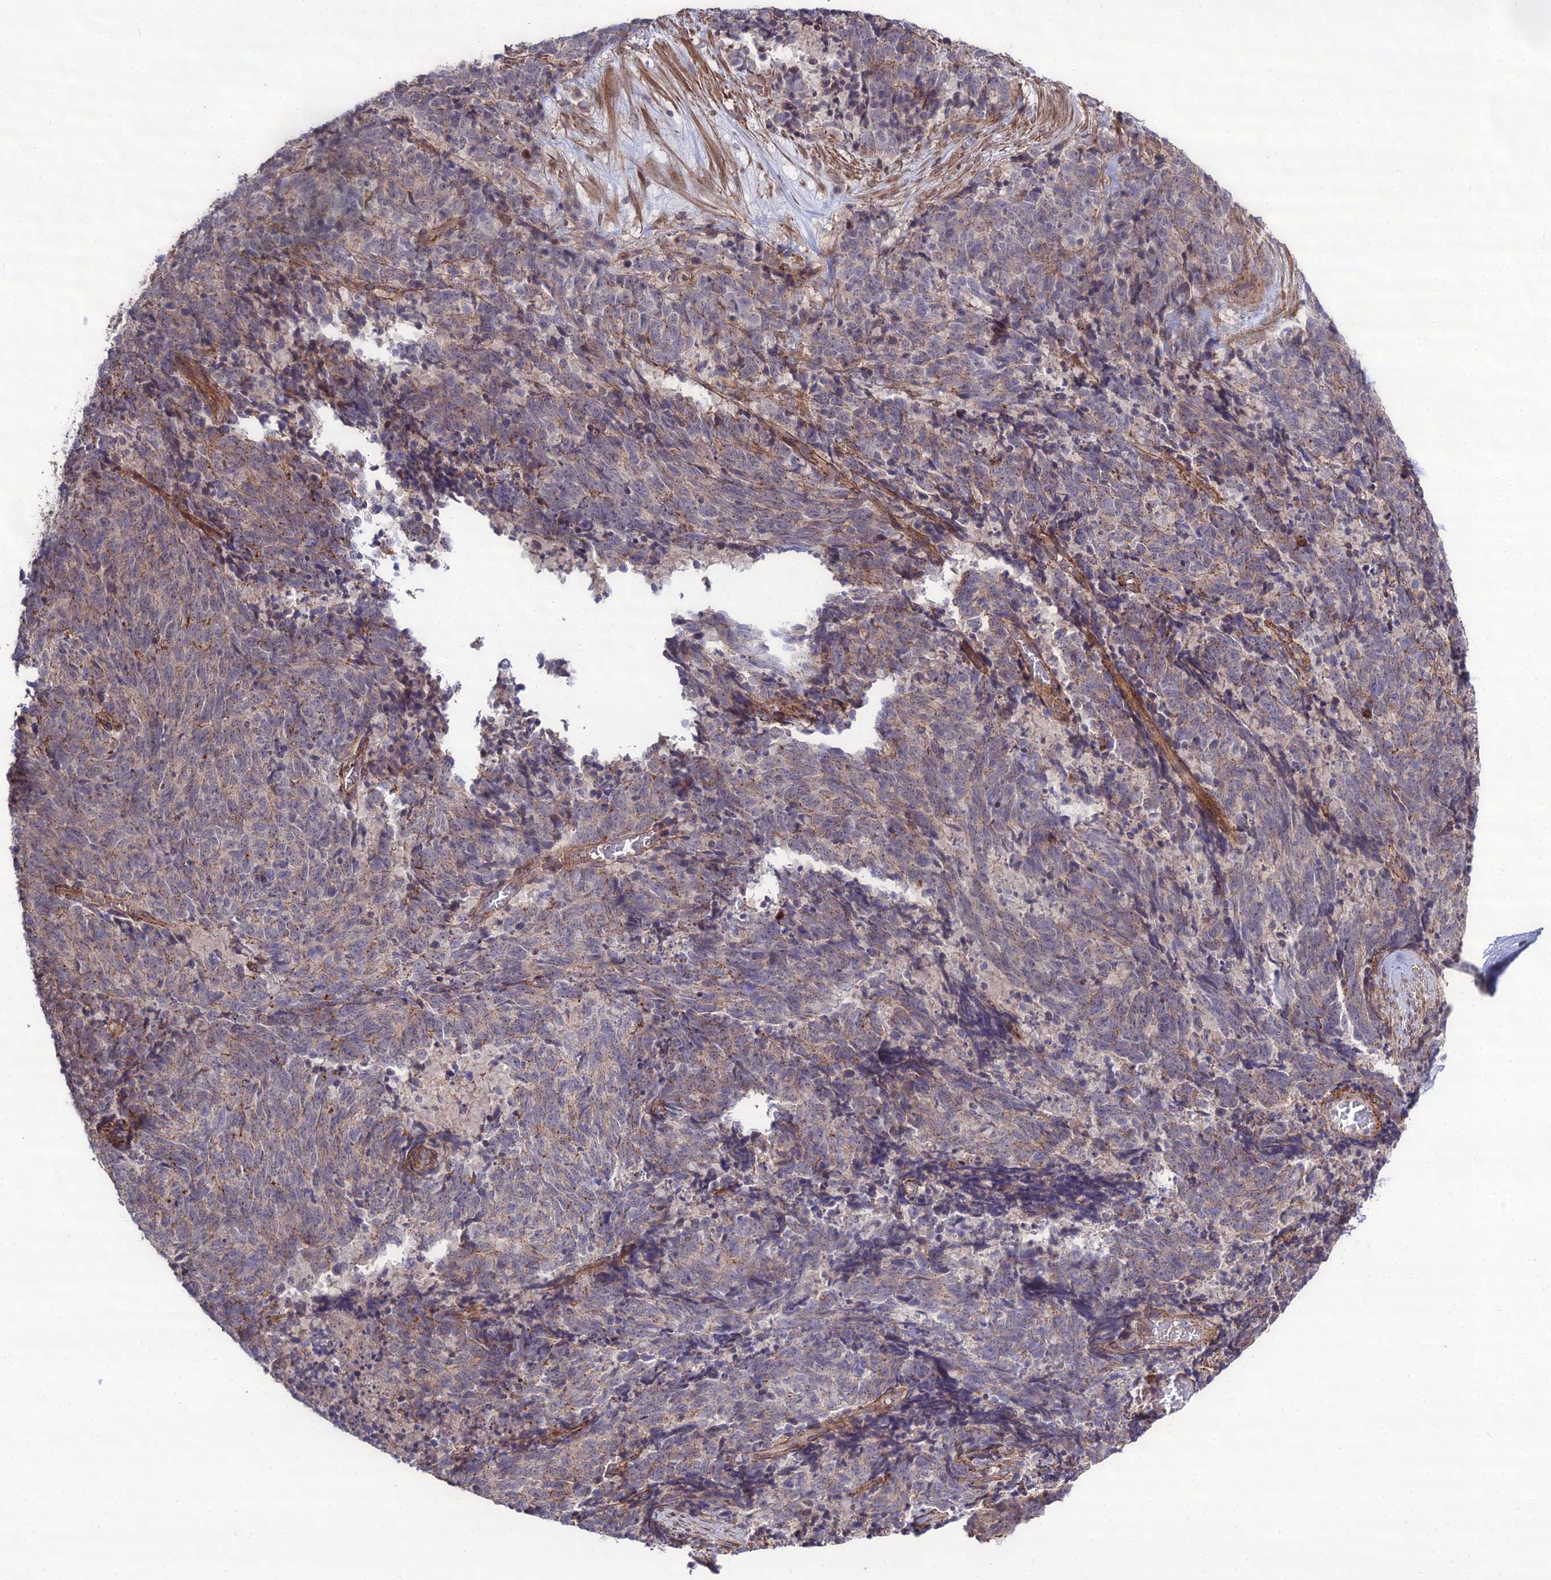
{"staining": {"intensity": "weak", "quantity": "25%-75%", "location": "cytoplasmic/membranous"}, "tissue": "cervical cancer", "cell_type": "Tumor cells", "image_type": "cancer", "snomed": [{"axis": "morphology", "description": "Squamous cell carcinoma, NOS"}, {"axis": "topography", "description": "Cervix"}], "caption": "Immunohistochemical staining of human cervical cancer (squamous cell carcinoma) displays low levels of weak cytoplasmic/membranous protein staining in approximately 25%-75% of tumor cells. The staining was performed using DAB to visualize the protein expression in brown, while the nuclei were stained in blue with hematoxylin (Magnification: 20x).", "gene": "TSPYL2", "patient": {"sex": "female", "age": 29}}